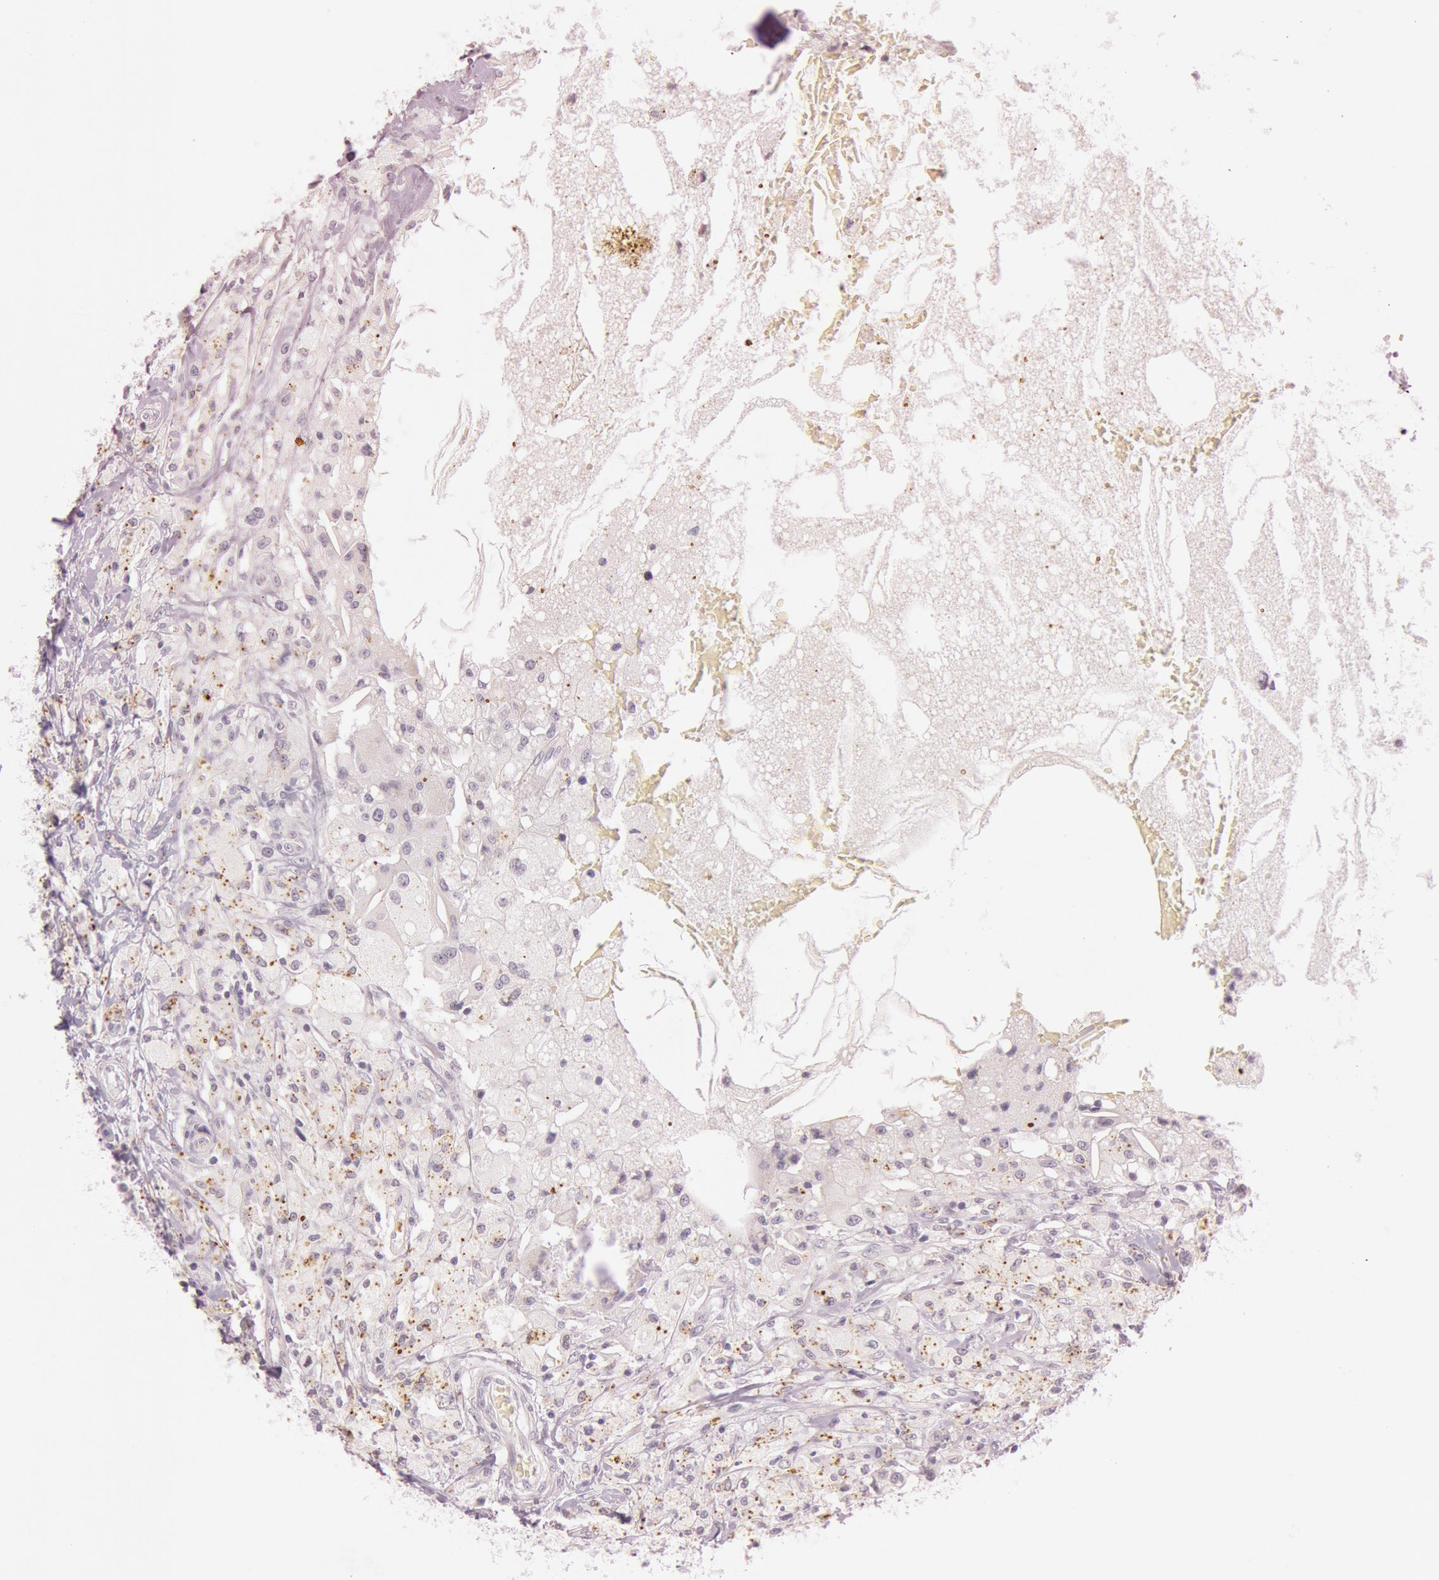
{"staining": {"intensity": "negative", "quantity": "none", "location": "none"}, "tissue": "breast cancer", "cell_type": "Tumor cells", "image_type": "cancer", "snomed": [{"axis": "morphology", "description": "Duct carcinoma"}, {"axis": "topography", "description": "Breast"}], "caption": "Immunohistochemistry (IHC) micrograph of neoplastic tissue: breast cancer stained with DAB displays no significant protein expression in tumor cells.", "gene": "KDM6A", "patient": {"sex": "female", "age": 27}}